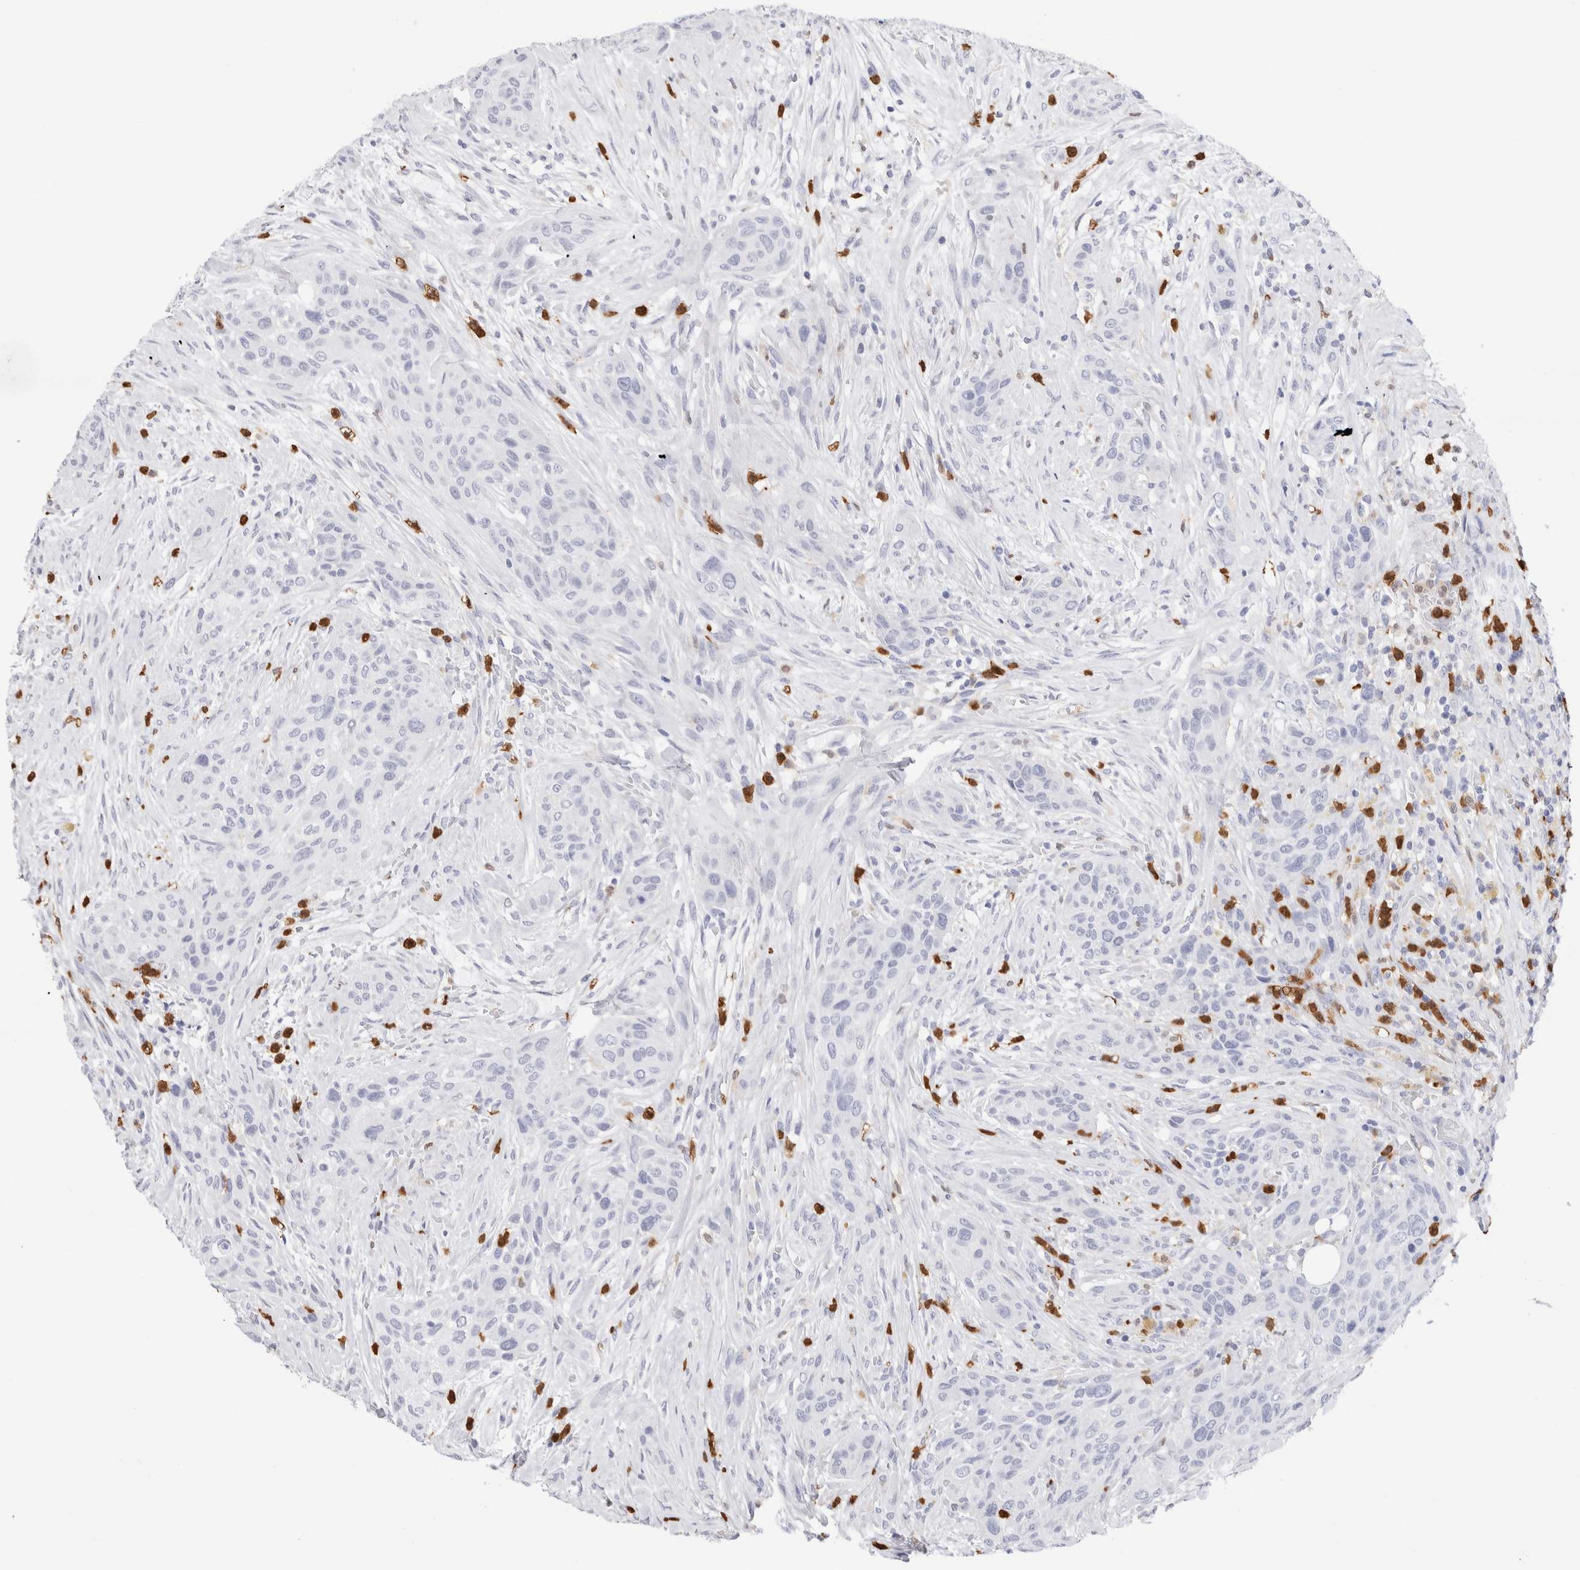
{"staining": {"intensity": "negative", "quantity": "none", "location": "none"}, "tissue": "urothelial cancer", "cell_type": "Tumor cells", "image_type": "cancer", "snomed": [{"axis": "morphology", "description": "Urothelial carcinoma, High grade"}, {"axis": "topography", "description": "Urinary bladder"}], "caption": "DAB (3,3'-diaminobenzidine) immunohistochemical staining of human urothelial cancer exhibits no significant positivity in tumor cells.", "gene": "SLC10A5", "patient": {"sex": "male", "age": 35}}